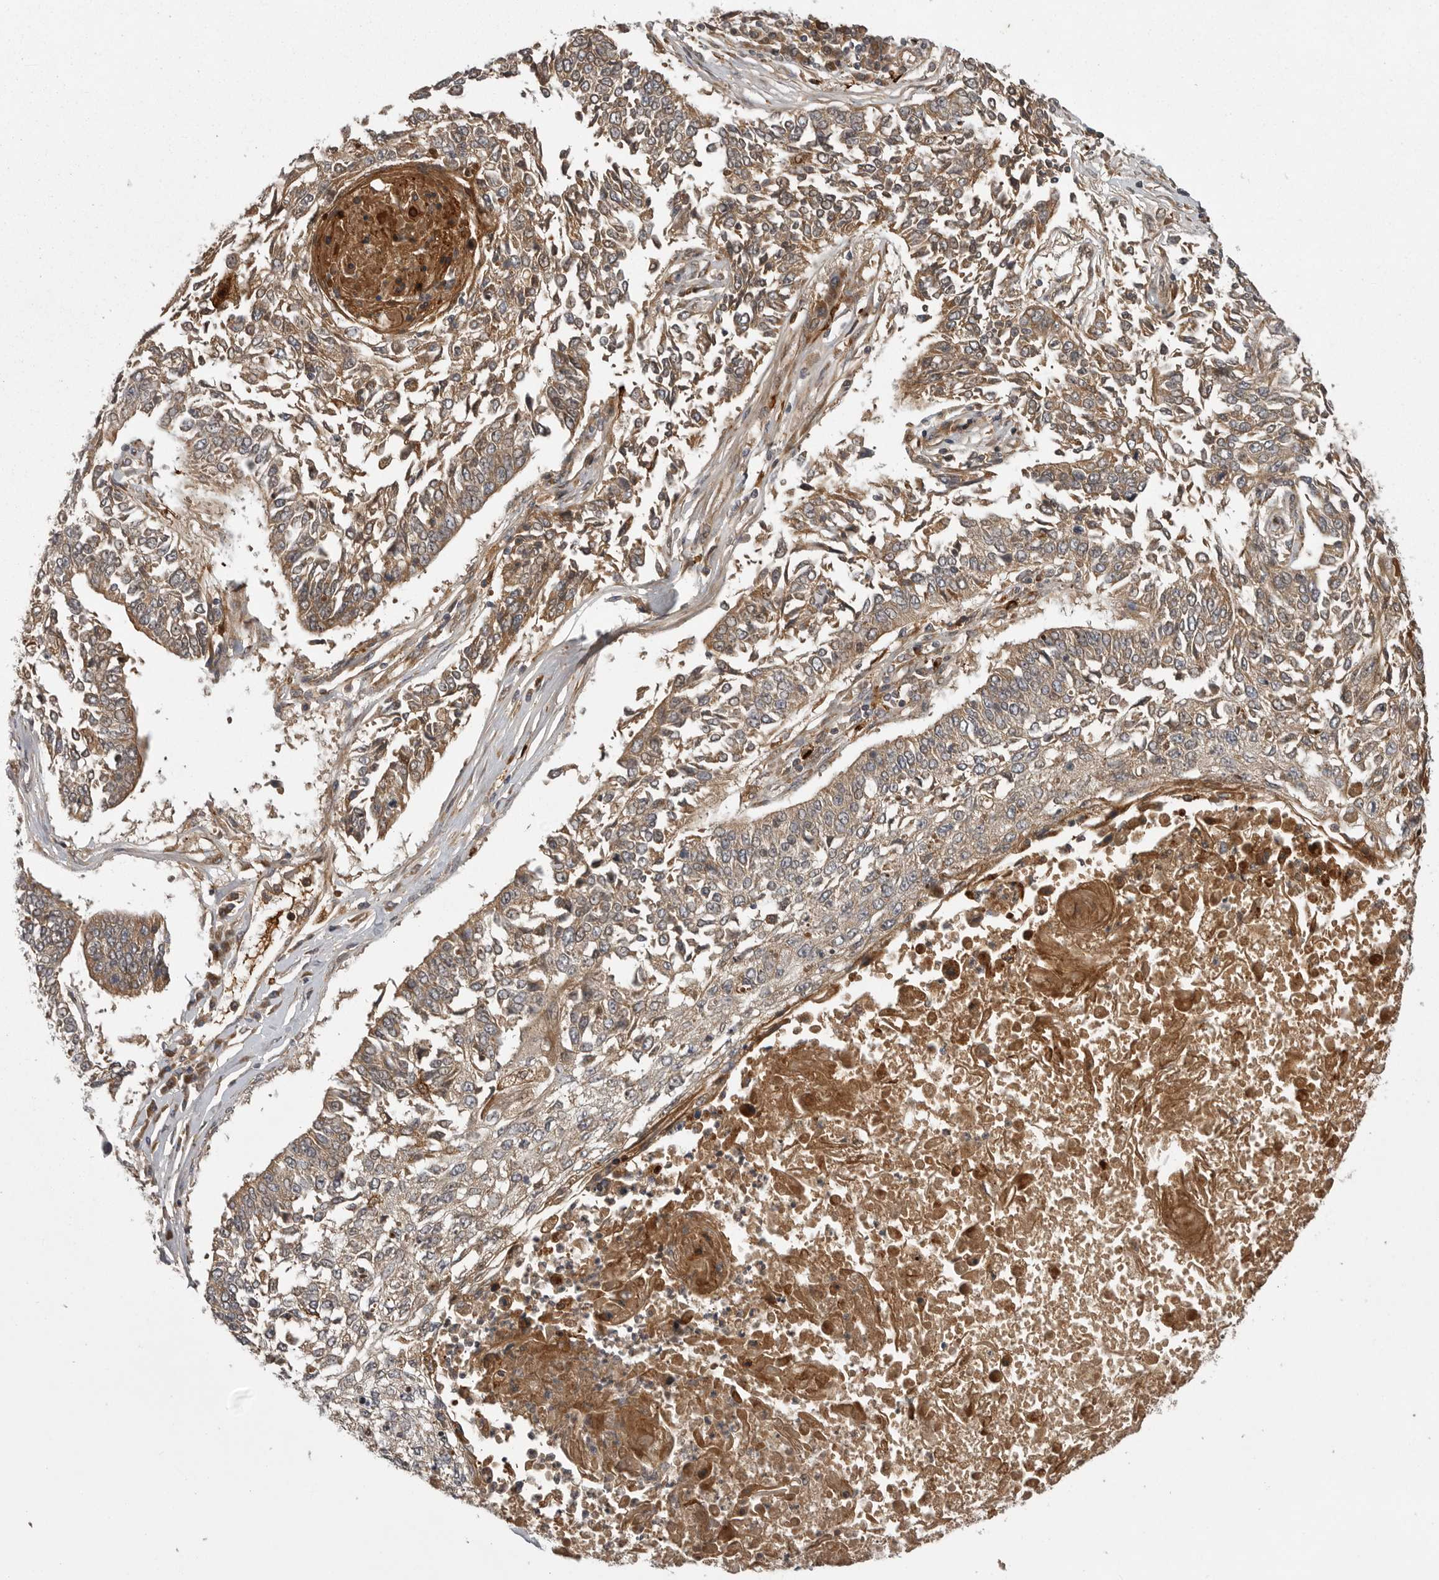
{"staining": {"intensity": "weak", "quantity": "25%-75%", "location": "cytoplasmic/membranous"}, "tissue": "lung cancer", "cell_type": "Tumor cells", "image_type": "cancer", "snomed": [{"axis": "morphology", "description": "Normal tissue, NOS"}, {"axis": "morphology", "description": "Squamous cell carcinoma, NOS"}, {"axis": "topography", "description": "Cartilage tissue"}, {"axis": "topography", "description": "Bronchus"}, {"axis": "topography", "description": "Lung"}, {"axis": "topography", "description": "Peripheral nerve tissue"}], "caption": "Lung cancer stained for a protein (brown) shows weak cytoplasmic/membranous positive expression in about 25%-75% of tumor cells.", "gene": "GPR31", "patient": {"sex": "female", "age": 49}}